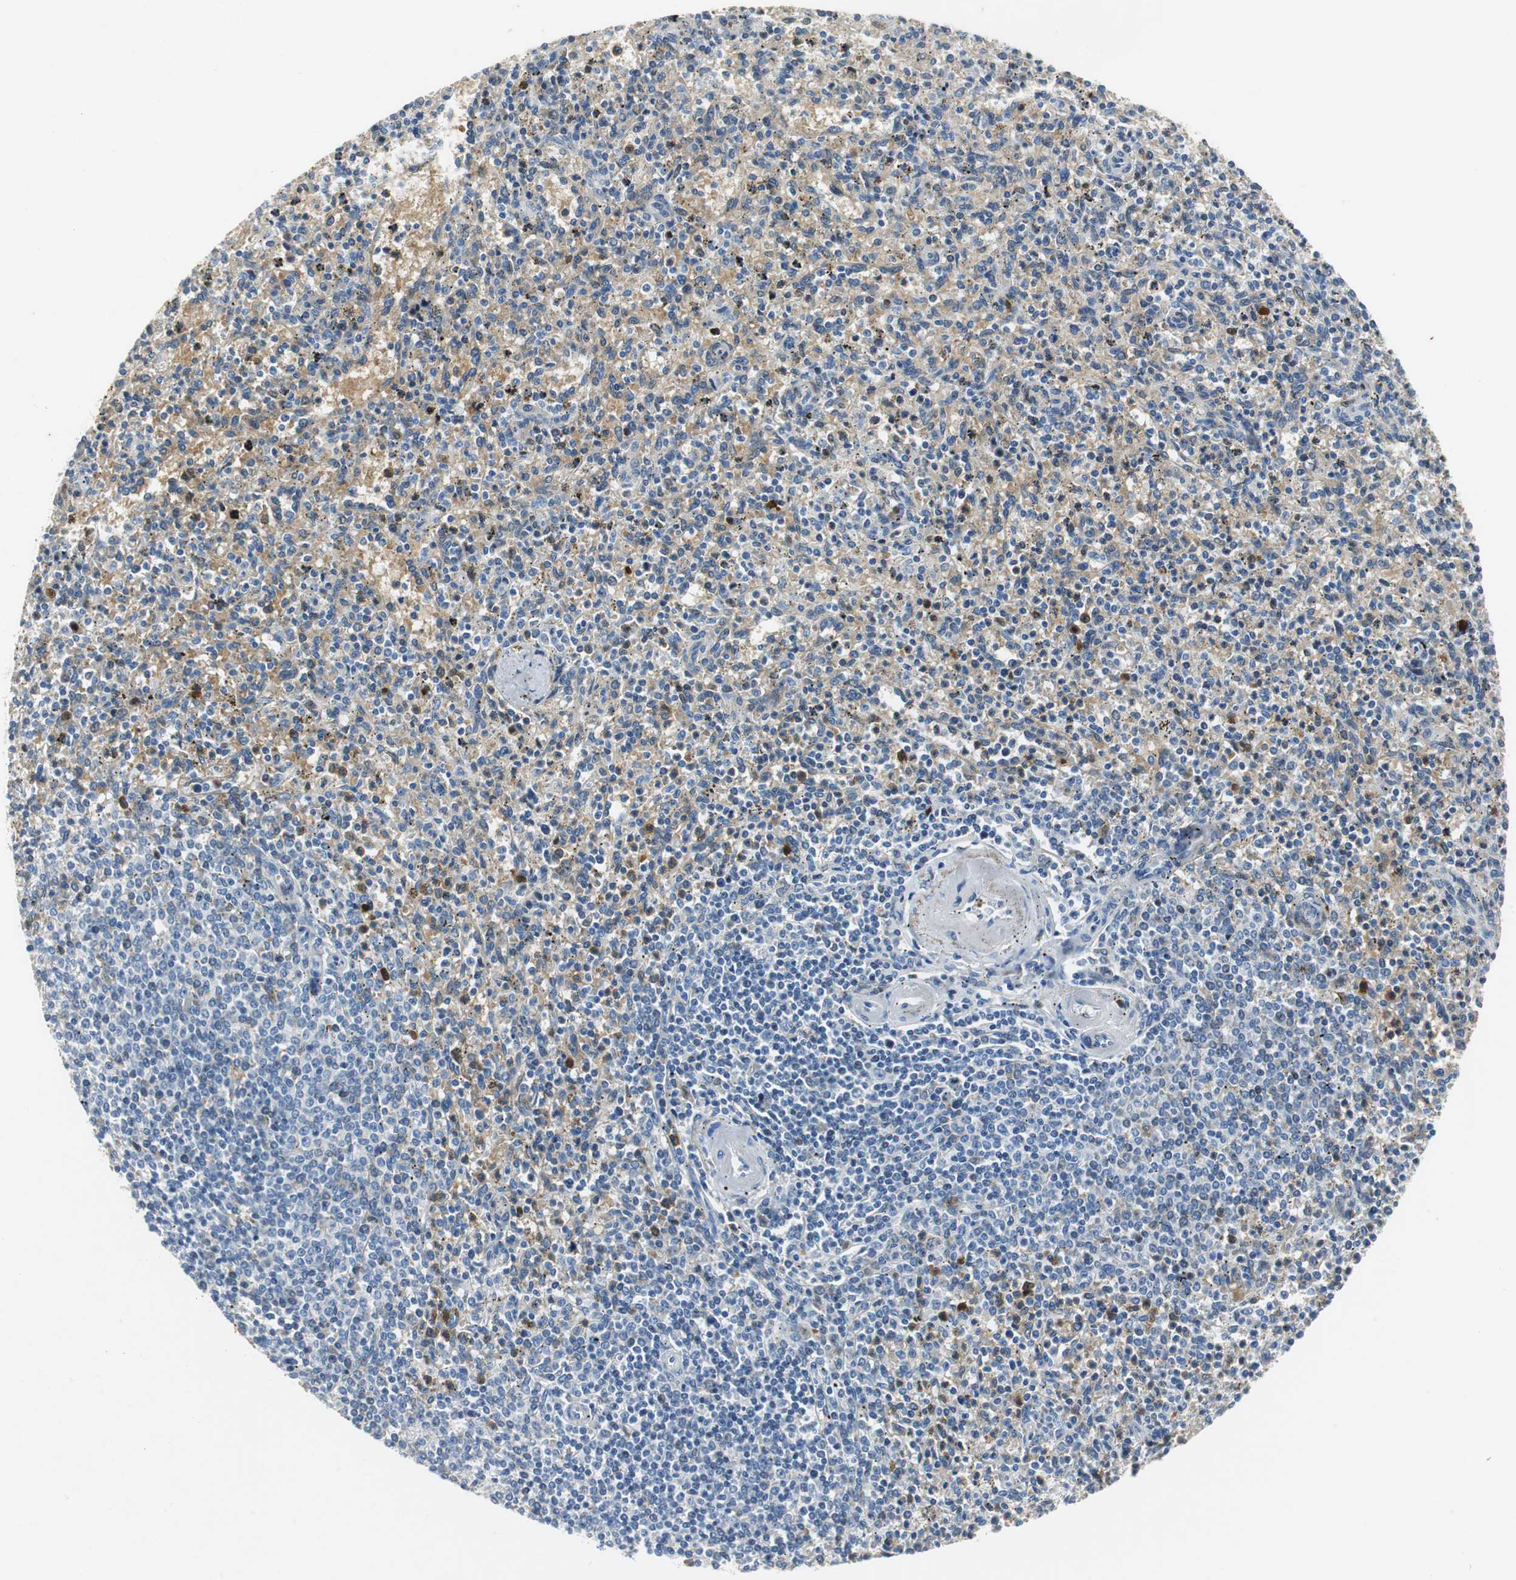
{"staining": {"intensity": "weak", "quantity": "<25%", "location": "cytoplasmic/membranous"}, "tissue": "spleen", "cell_type": "Cells in red pulp", "image_type": "normal", "snomed": [{"axis": "morphology", "description": "Normal tissue, NOS"}, {"axis": "topography", "description": "Spleen"}], "caption": "Cells in red pulp show no significant positivity in normal spleen. (DAB immunohistochemistry visualized using brightfield microscopy, high magnification).", "gene": "ORM1", "patient": {"sex": "male", "age": 72}}